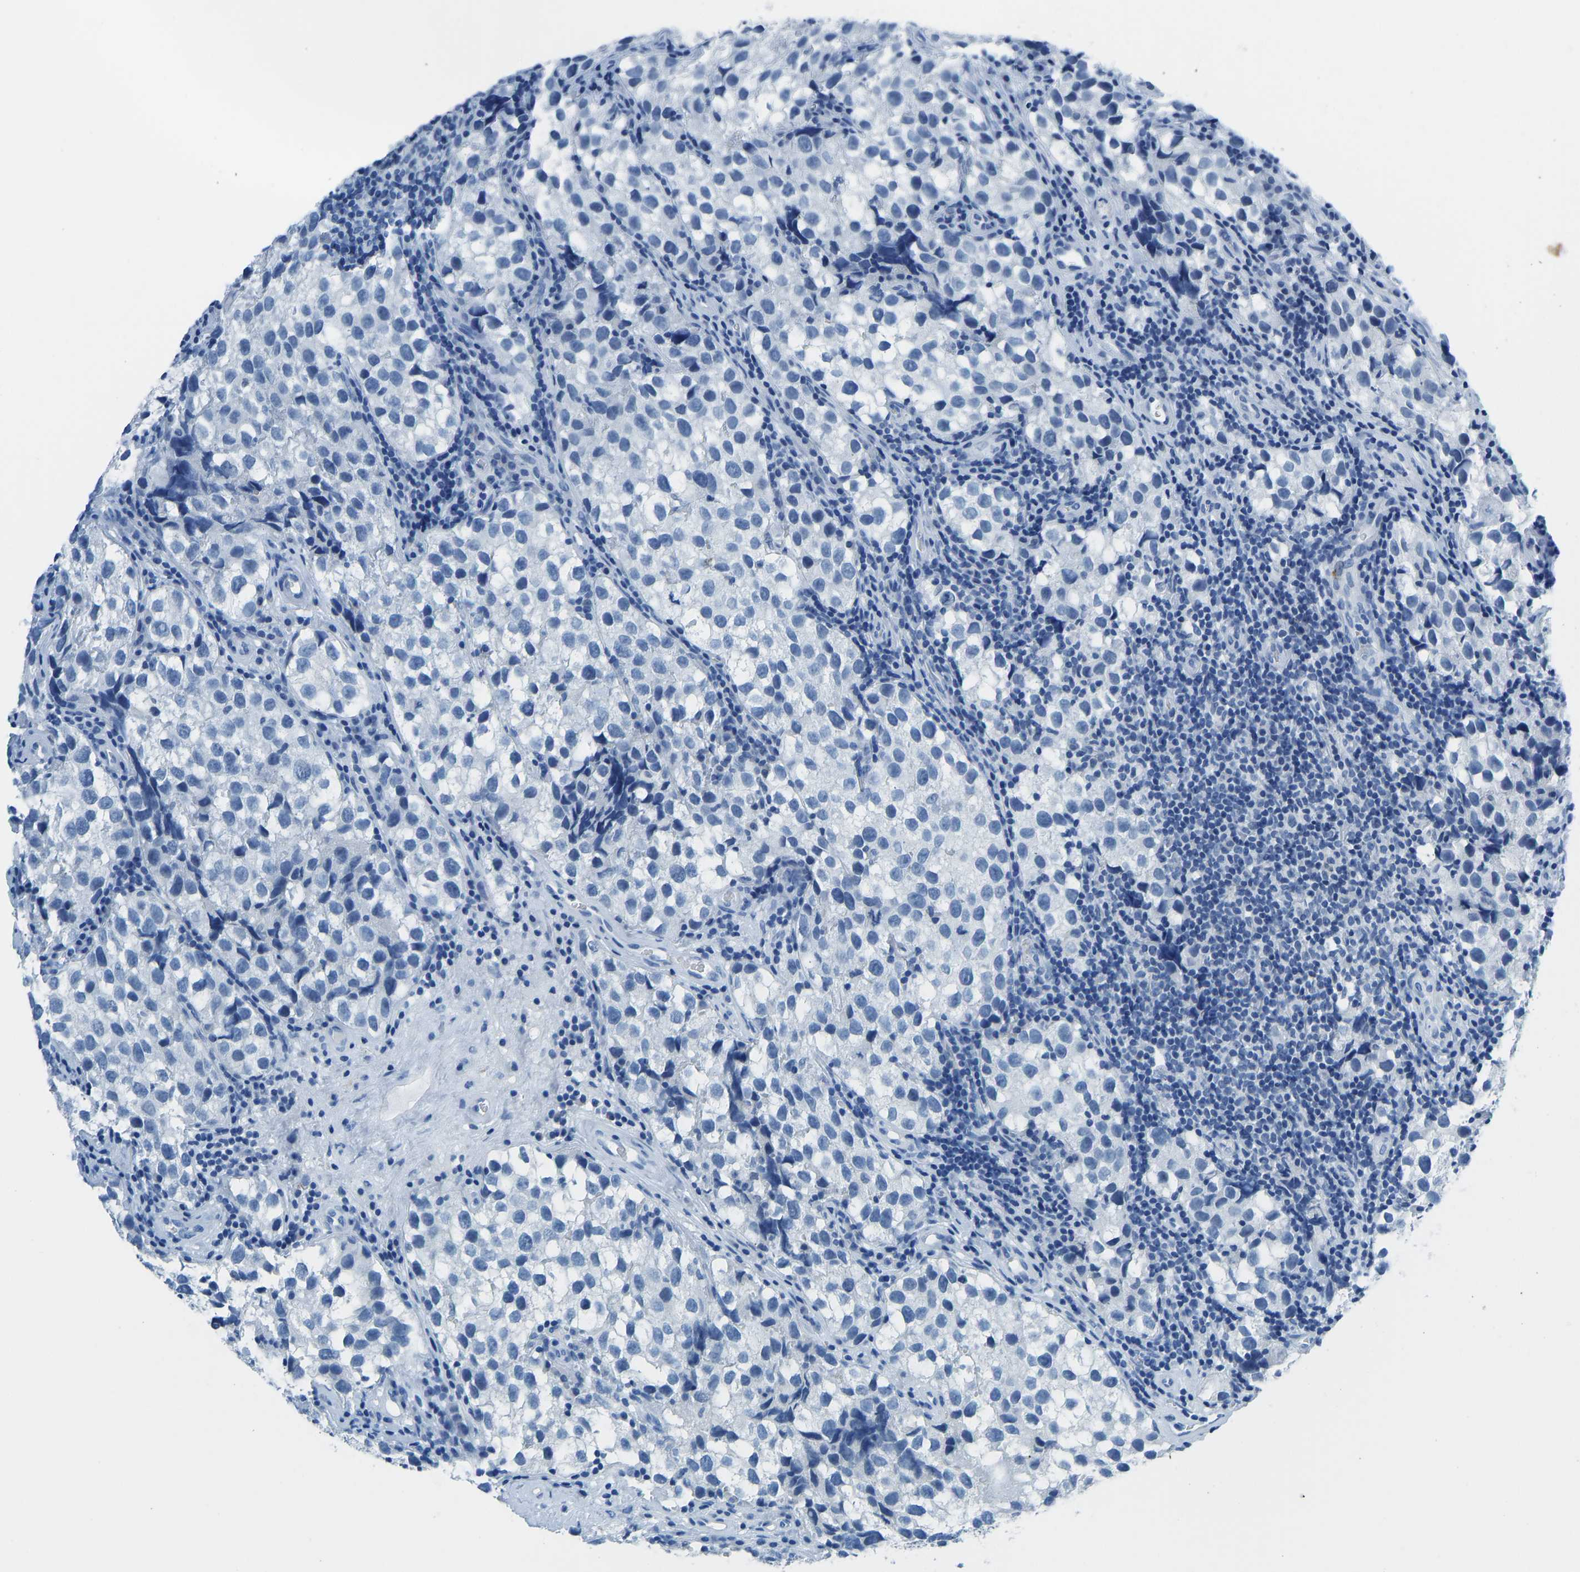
{"staining": {"intensity": "negative", "quantity": "none", "location": "none"}, "tissue": "testis cancer", "cell_type": "Tumor cells", "image_type": "cancer", "snomed": [{"axis": "morphology", "description": "Seminoma, NOS"}, {"axis": "topography", "description": "Testis"}], "caption": "Testis cancer was stained to show a protein in brown. There is no significant expression in tumor cells.", "gene": "SERPINB3", "patient": {"sex": "male", "age": 39}}